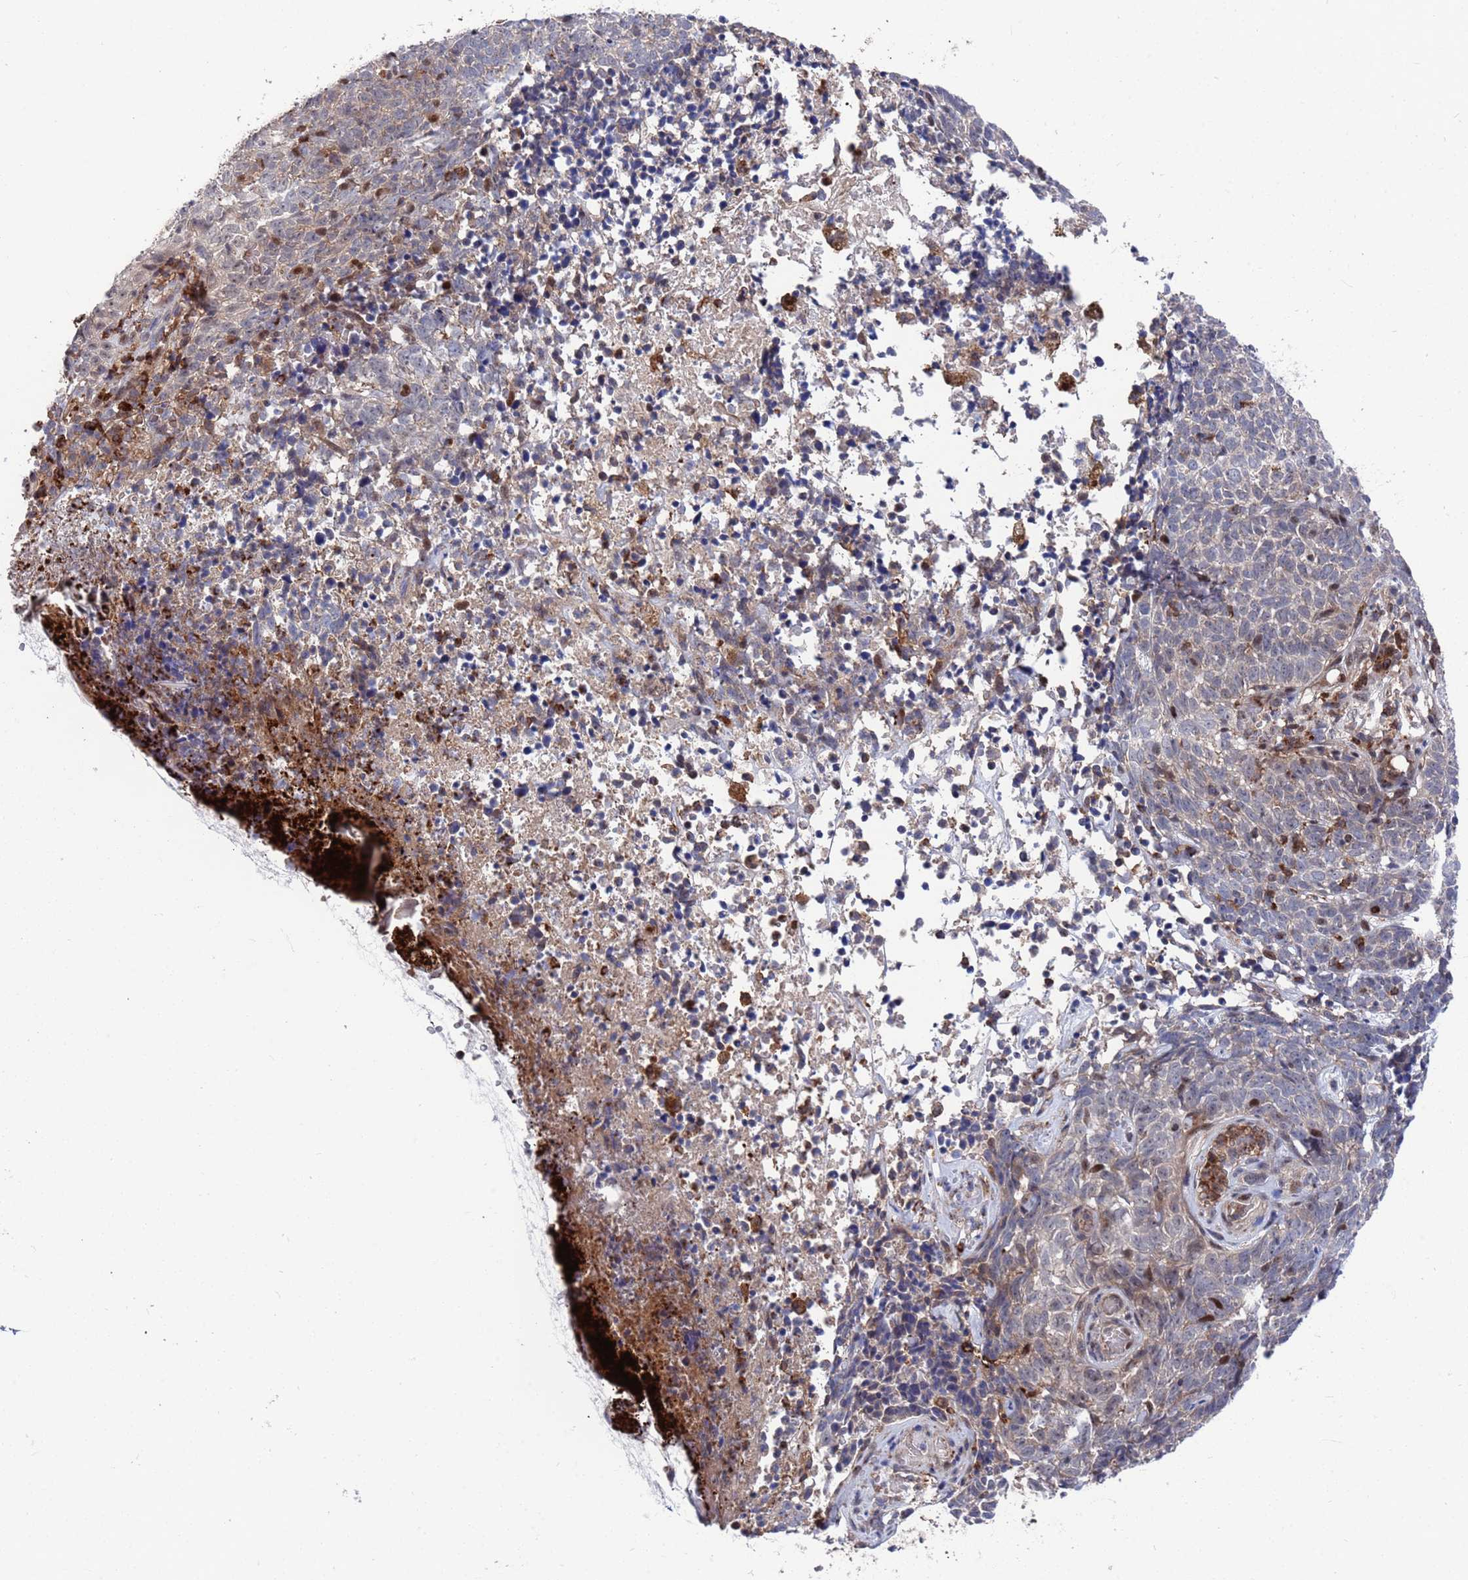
{"staining": {"intensity": "negative", "quantity": "none", "location": "none"}, "tissue": "skin cancer", "cell_type": "Tumor cells", "image_type": "cancer", "snomed": [{"axis": "morphology", "description": "Basal cell carcinoma"}, {"axis": "topography", "description": "Skin"}], "caption": "IHC of human skin cancer (basal cell carcinoma) displays no positivity in tumor cells. Nuclei are stained in blue.", "gene": "TMBIM6", "patient": {"sex": "female", "age": 84}}